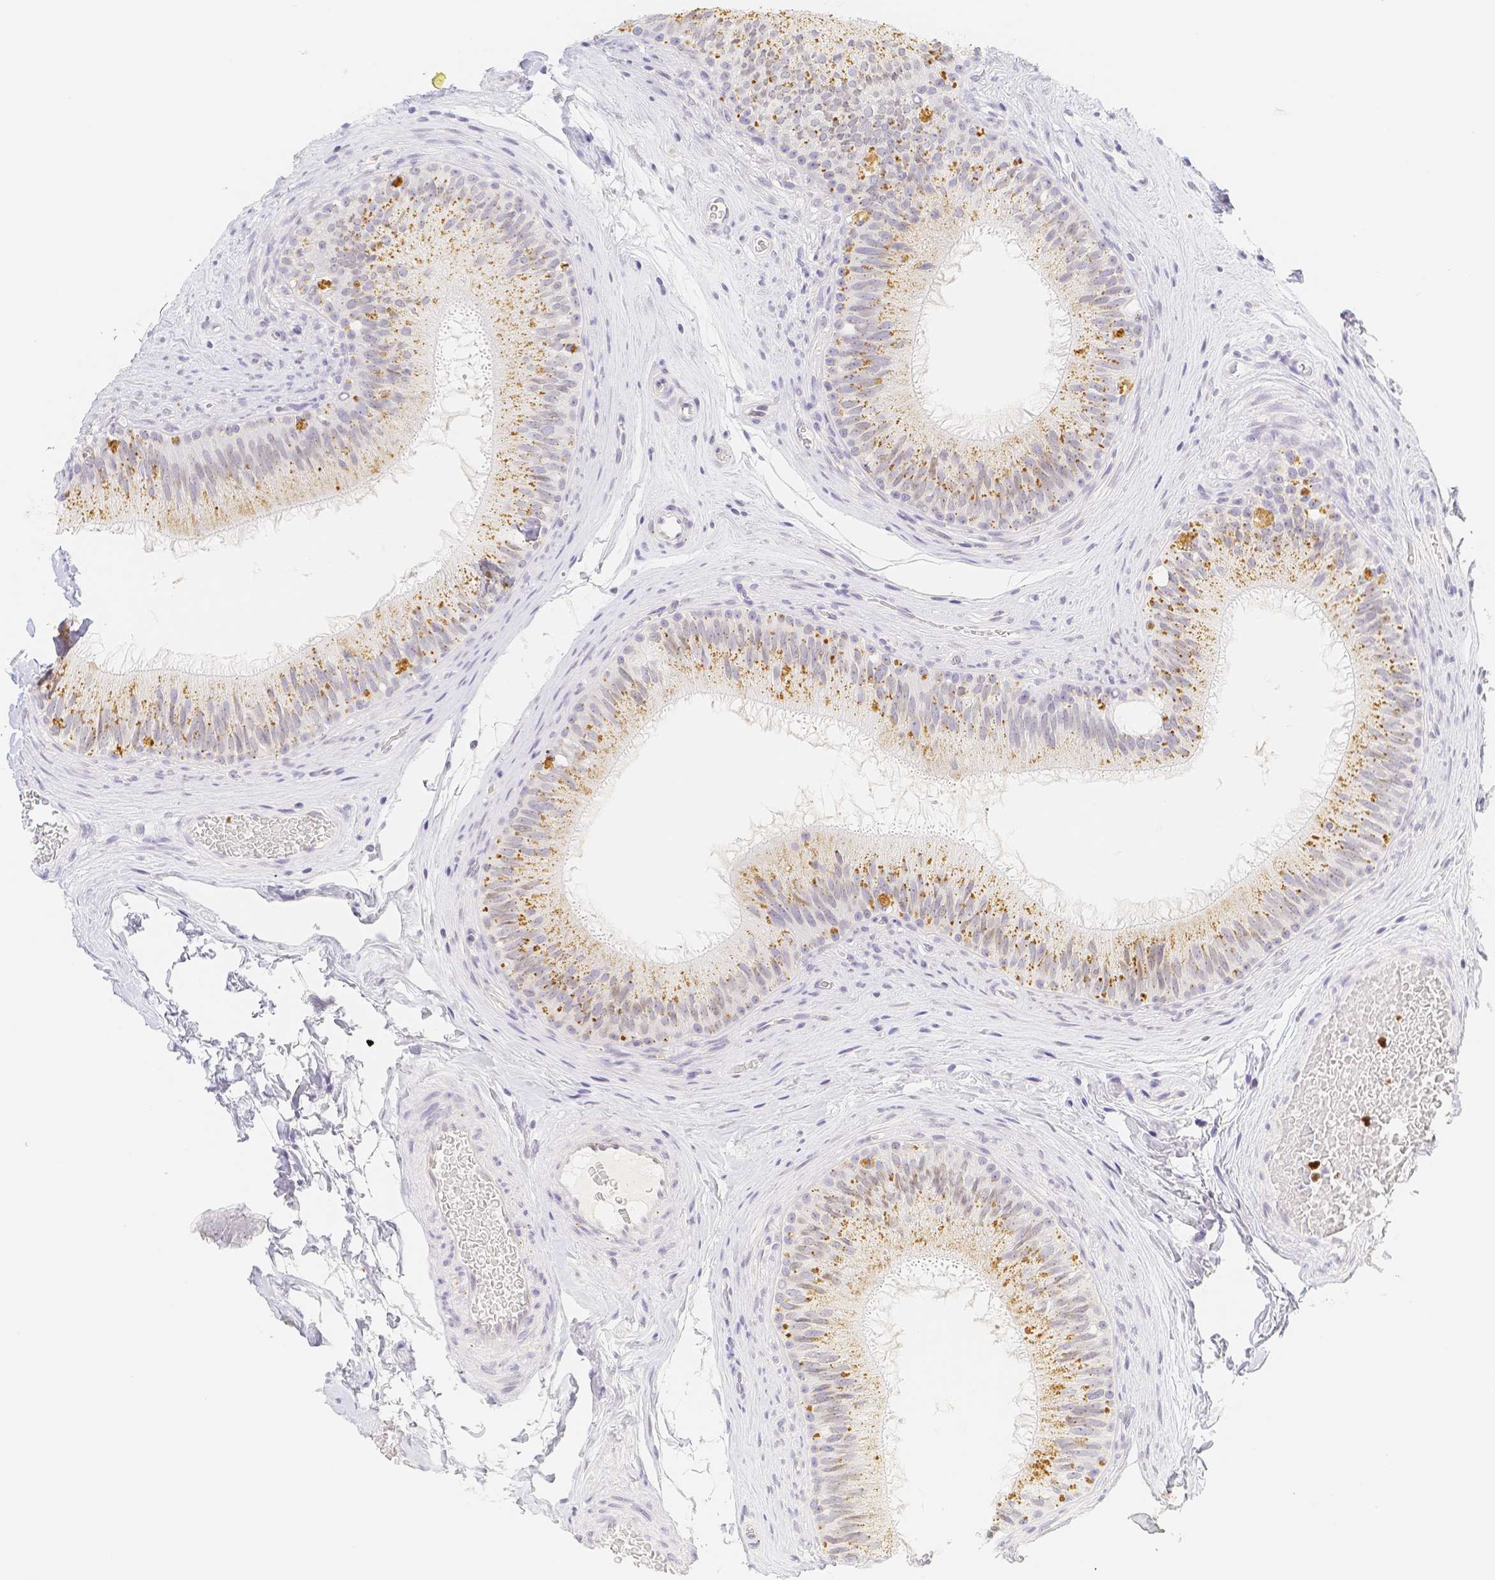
{"staining": {"intensity": "moderate", "quantity": "25%-75%", "location": "cytoplasmic/membranous"}, "tissue": "epididymis", "cell_type": "Glandular cells", "image_type": "normal", "snomed": [{"axis": "morphology", "description": "Normal tissue, NOS"}, {"axis": "topography", "description": "Testis"}, {"axis": "topography", "description": "Epididymis"}], "caption": "Moderate cytoplasmic/membranous protein staining is appreciated in about 25%-75% of glandular cells in epididymis. Nuclei are stained in blue.", "gene": "PADI4", "patient": {"sex": "male", "age": 36}}